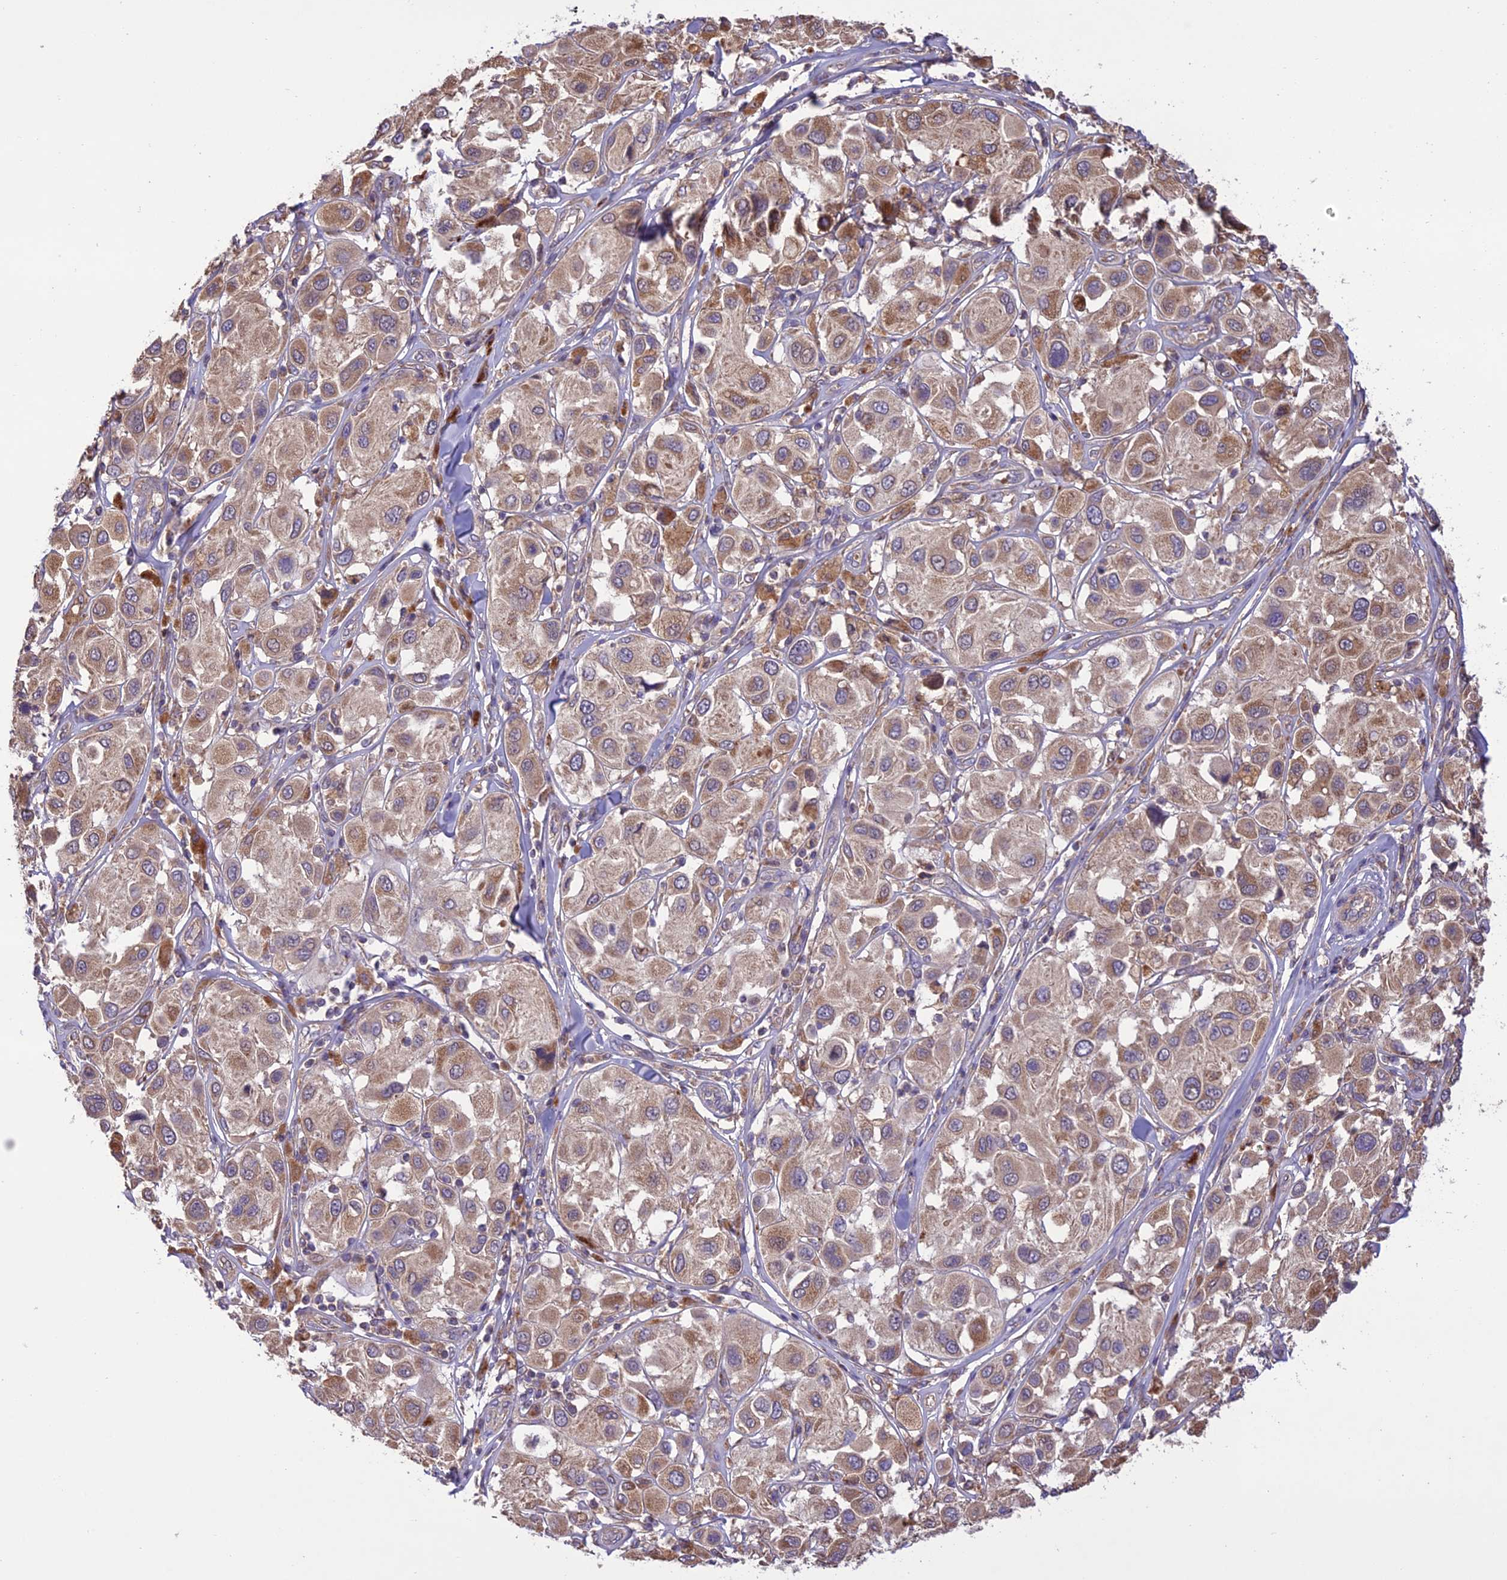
{"staining": {"intensity": "moderate", "quantity": ">75%", "location": "cytoplasmic/membranous"}, "tissue": "melanoma", "cell_type": "Tumor cells", "image_type": "cancer", "snomed": [{"axis": "morphology", "description": "Malignant melanoma, Metastatic site"}, {"axis": "topography", "description": "Skin"}], "caption": "Melanoma was stained to show a protein in brown. There is medium levels of moderate cytoplasmic/membranous staining in about >75% of tumor cells.", "gene": "NDUFAF1", "patient": {"sex": "male", "age": 41}}